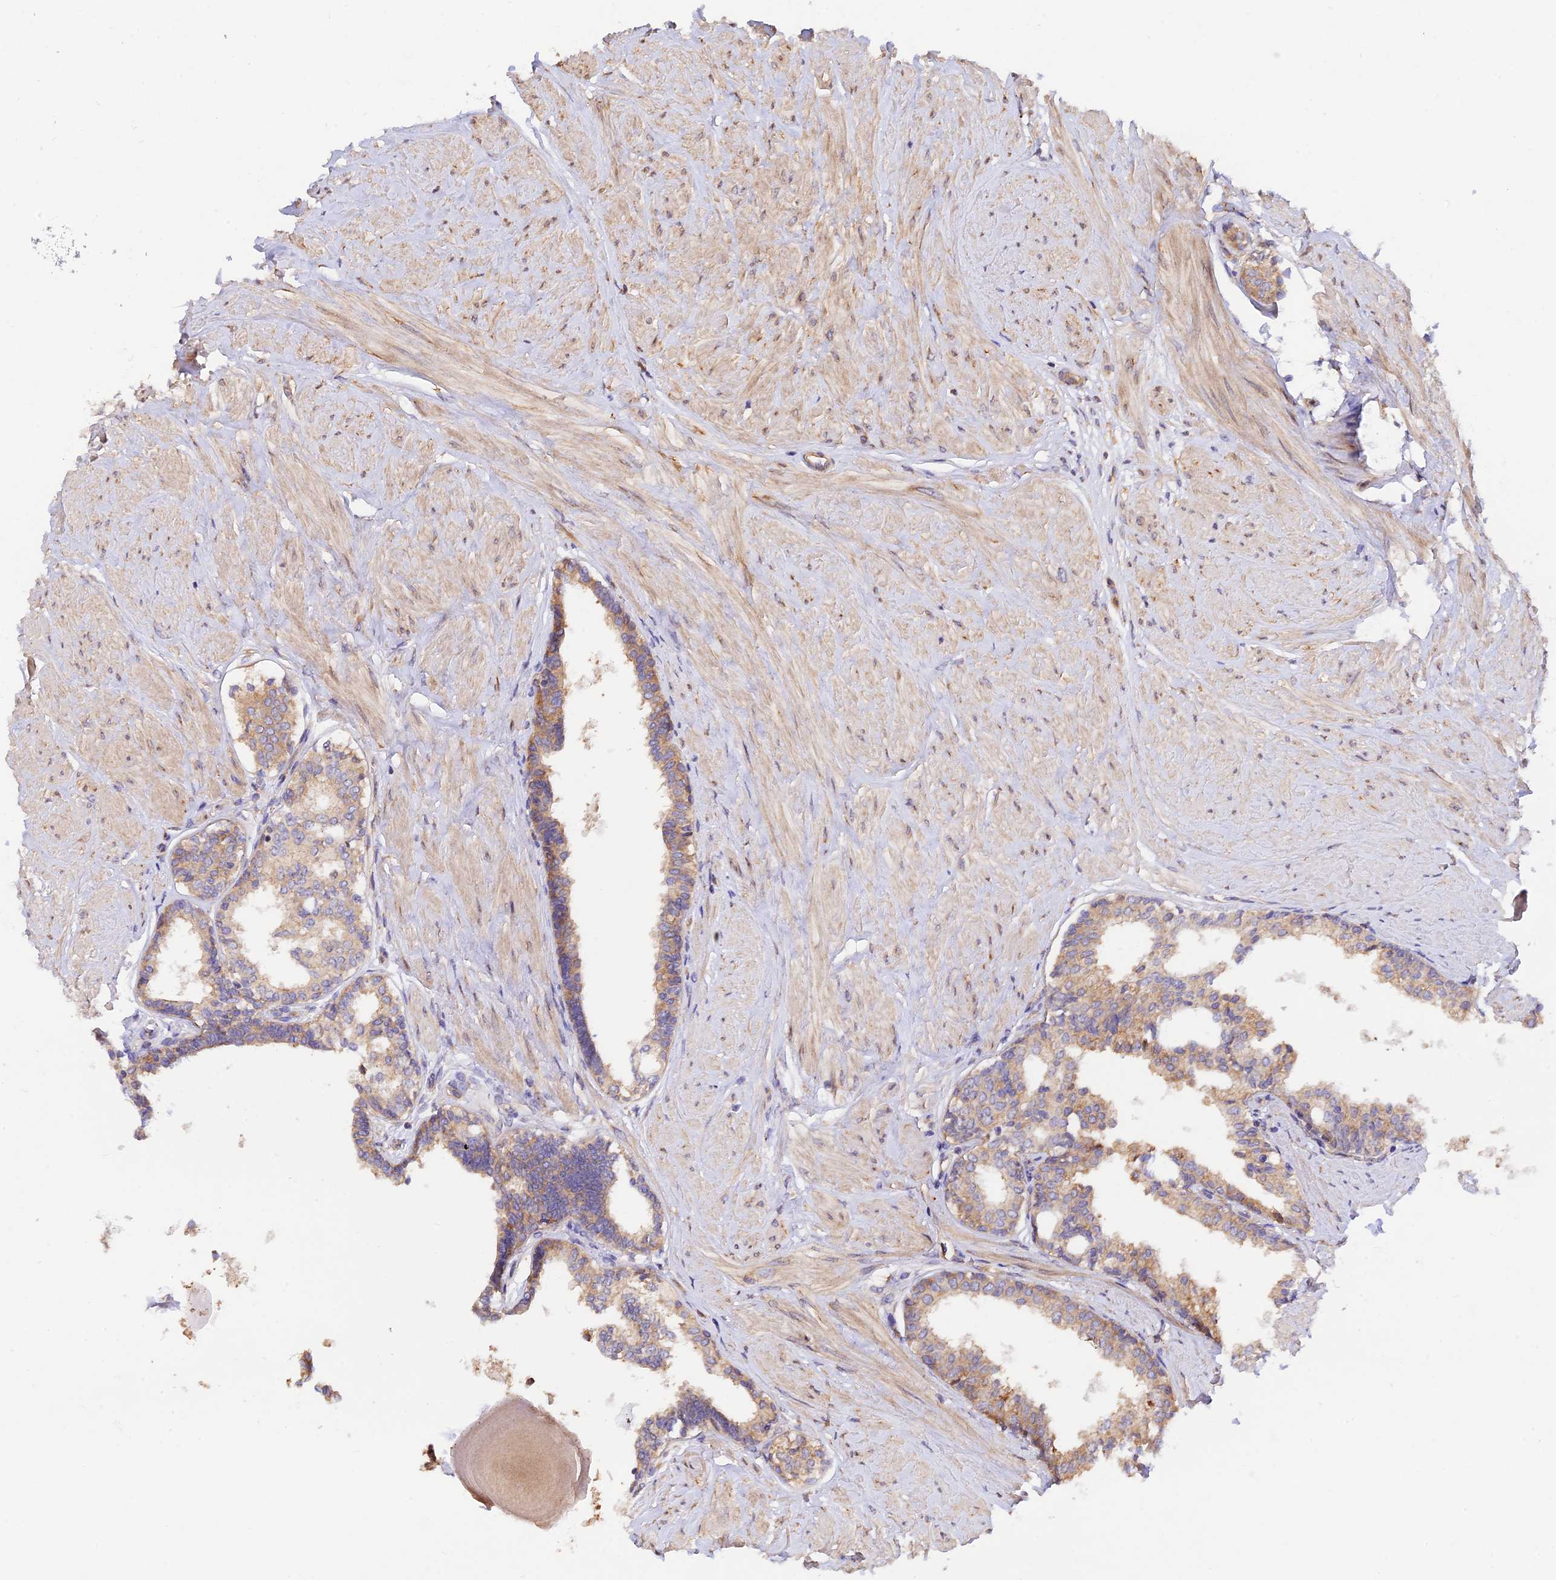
{"staining": {"intensity": "moderate", "quantity": ">75%", "location": "cytoplasmic/membranous"}, "tissue": "prostate", "cell_type": "Glandular cells", "image_type": "normal", "snomed": [{"axis": "morphology", "description": "Normal tissue, NOS"}, {"axis": "topography", "description": "Prostate"}], "caption": "Immunohistochemistry histopathology image of normal prostate: human prostate stained using immunohistochemistry (IHC) displays medium levels of moderate protein expression localized specifically in the cytoplasmic/membranous of glandular cells, appearing as a cytoplasmic/membranous brown color.", "gene": "RPL5", "patient": {"sex": "male", "age": 48}}